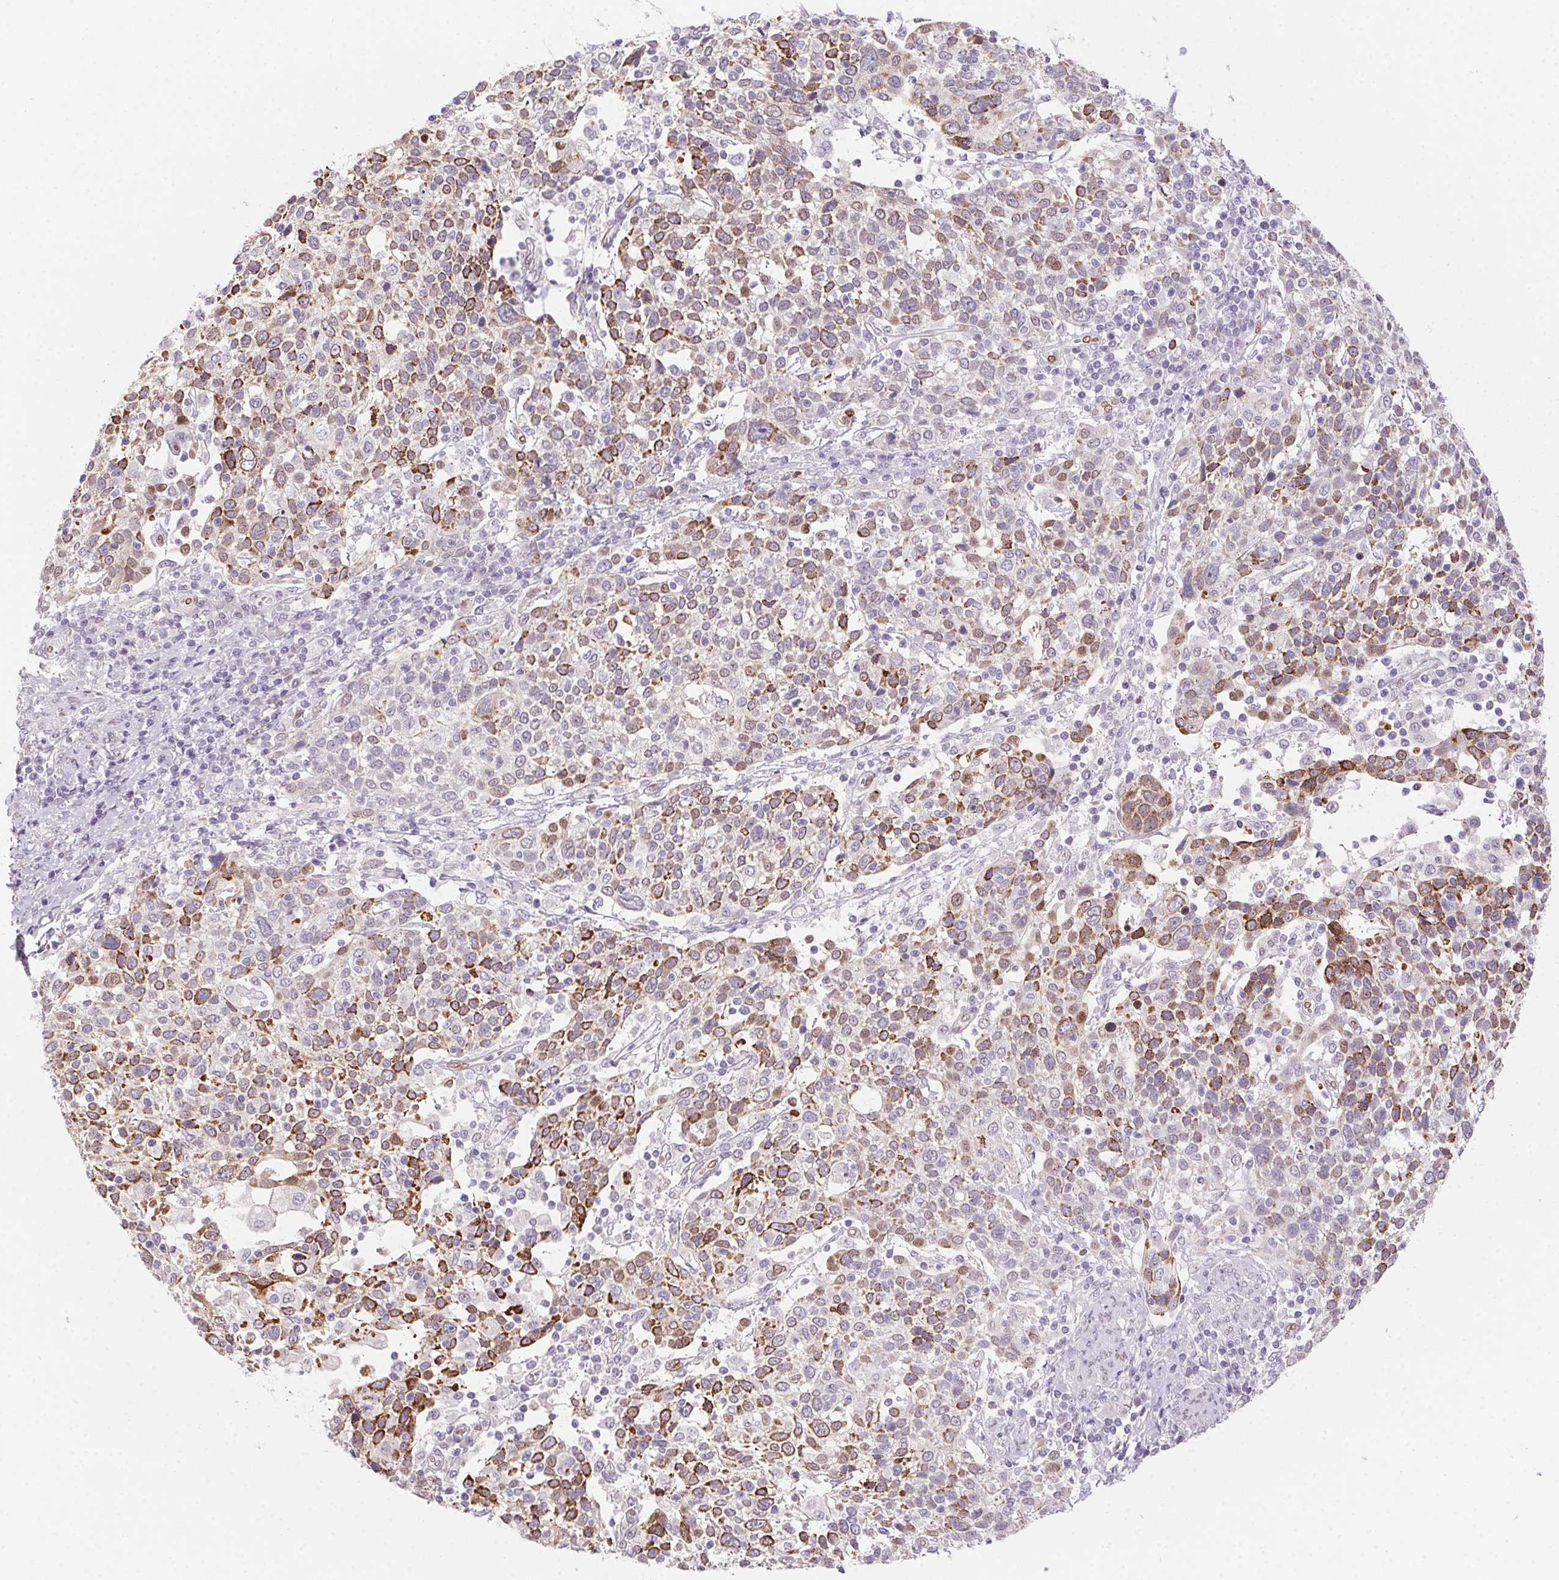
{"staining": {"intensity": "moderate", "quantity": "25%-75%", "location": "cytoplasmic/membranous"}, "tissue": "cervical cancer", "cell_type": "Tumor cells", "image_type": "cancer", "snomed": [{"axis": "morphology", "description": "Squamous cell carcinoma, NOS"}, {"axis": "topography", "description": "Cervix"}], "caption": "Brown immunohistochemical staining in cervical cancer displays moderate cytoplasmic/membranous staining in about 25%-75% of tumor cells.", "gene": "SP9", "patient": {"sex": "female", "age": 61}}